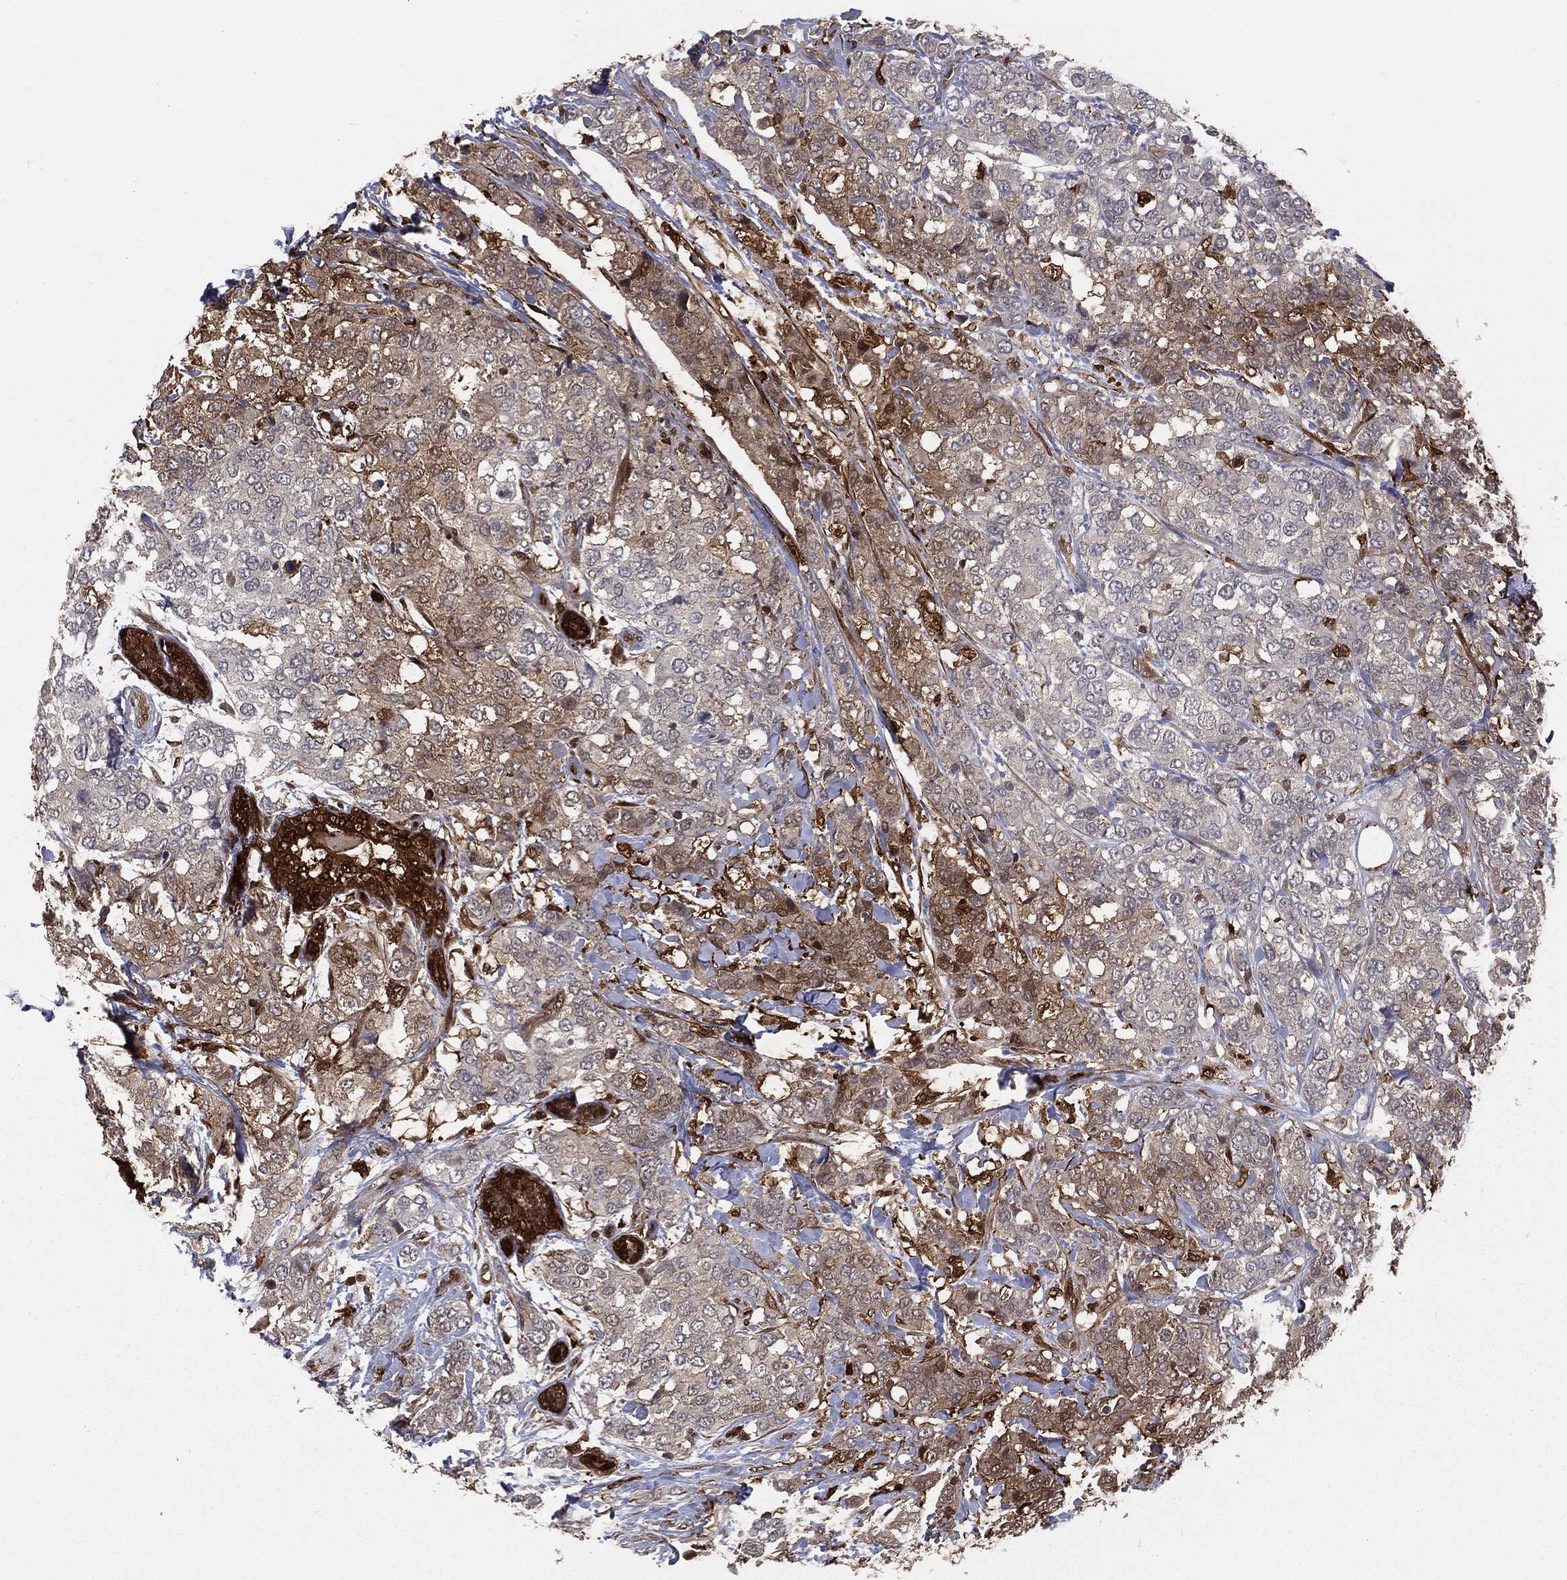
{"staining": {"intensity": "weak", "quantity": "25%-75%", "location": "cytoplasmic/membranous"}, "tissue": "breast cancer", "cell_type": "Tumor cells", "image_type": "cancer", "snomed": [{"axis": "morphology", "description": "Lobular carcinoma"}, {"axis": "topography", "description": "Breast"}], "caption": "Protein staining of lobular carcinoma (breast) tissue demonstrates weak cytoplasmic/membranous positivity in about 25%-75% of tumor cells.", "gene": "ENO1", "patient": {"sex": "female", "age": 59}}